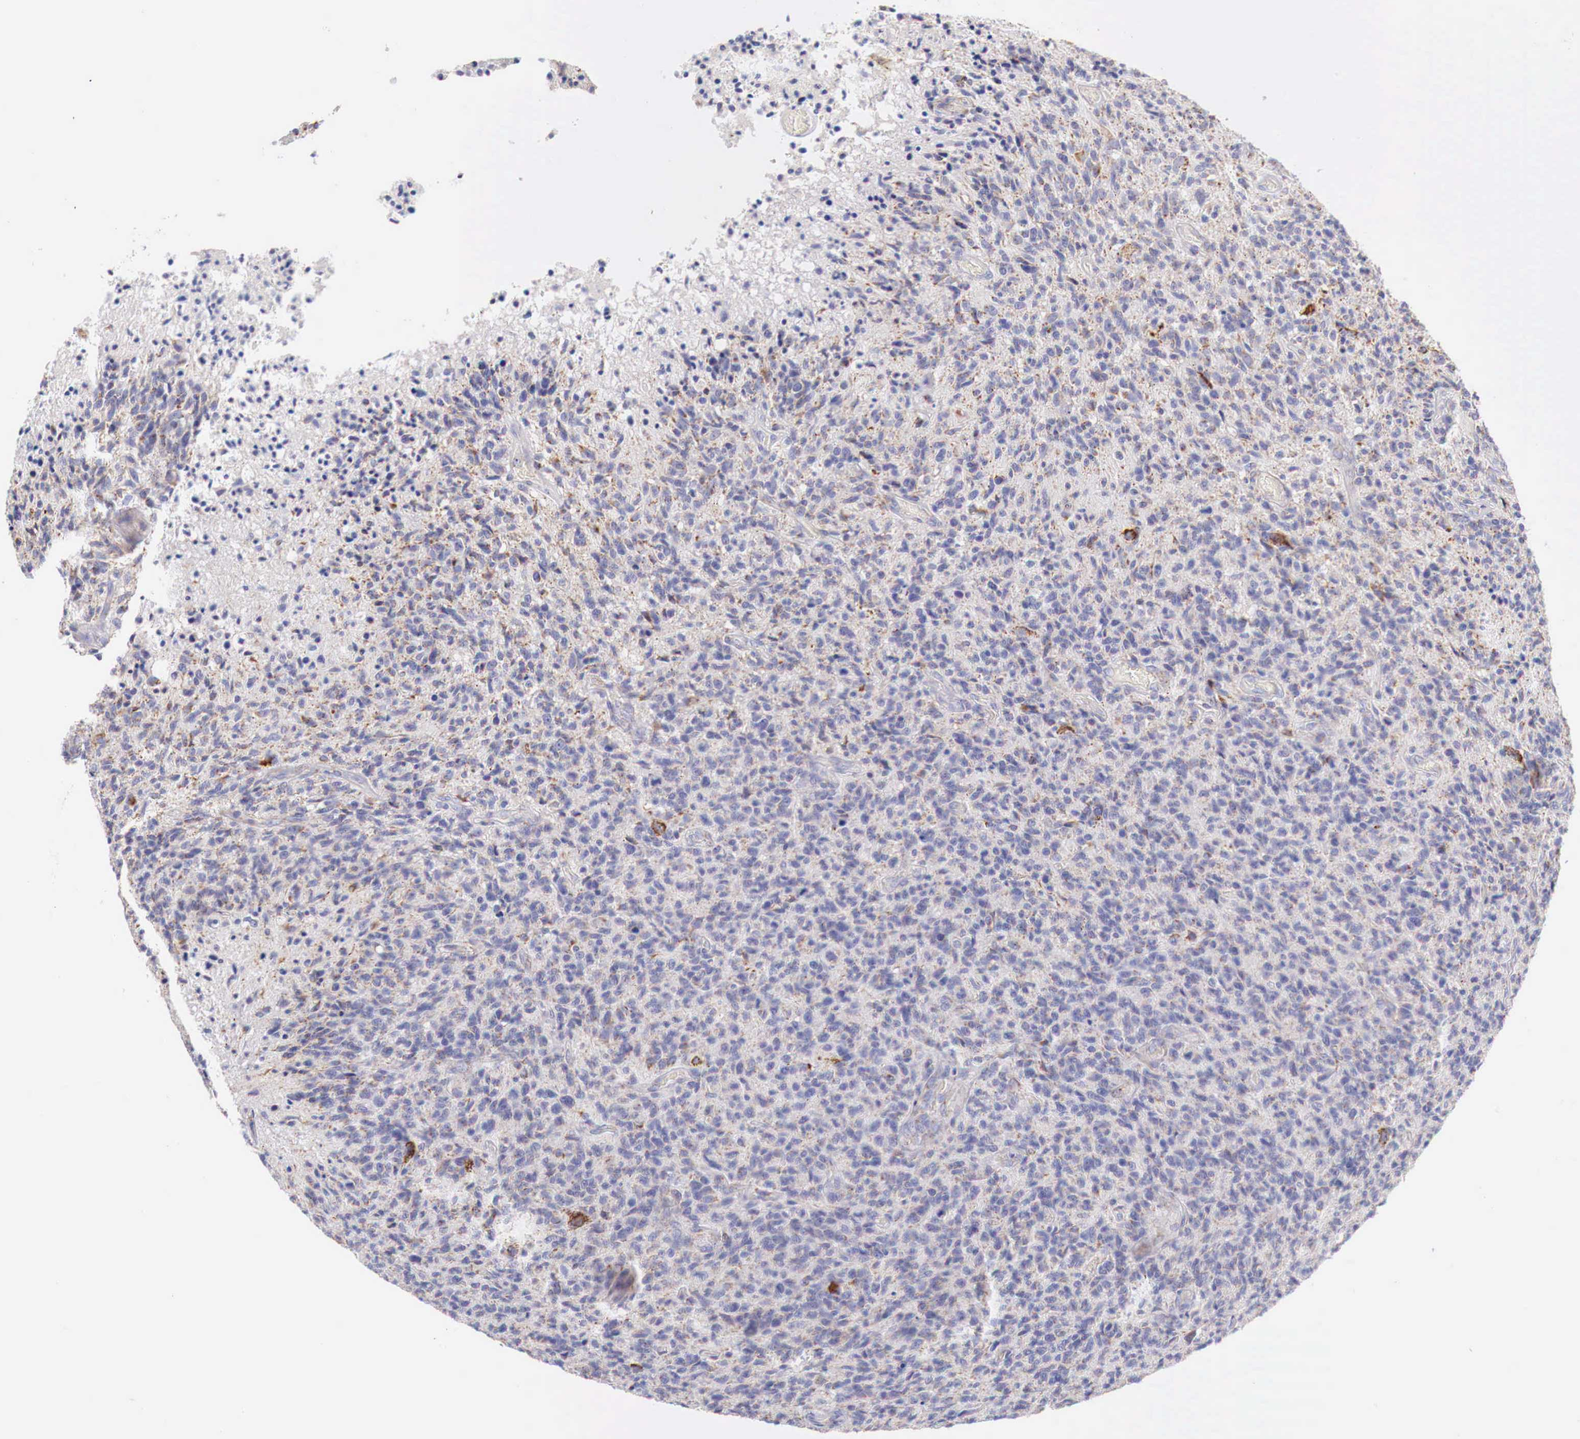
{"staining": {"intensity": "moderate", "quantity": "<25%", "location": "cytoplasmic/membranous"}, "tissue": "glioma", "cell_type": "Tumor cells", "image_type": "cancer", "snomed": [{"axis": "morphology", "description": "Glioma, malignant, High grade"}, {"axis": "topography", "description": "Brain"}], "caption": "This photomicrograph demonstrates malignant high-grade glioma stained with IHC to label a protein in brown. The cytoplasmic/membranous of tumor cells show moderate positivity for the protein. Nuclei are counter-stained blue.", "gene": "IDH3G", "patient": {"sex": "male", "age": 36}}